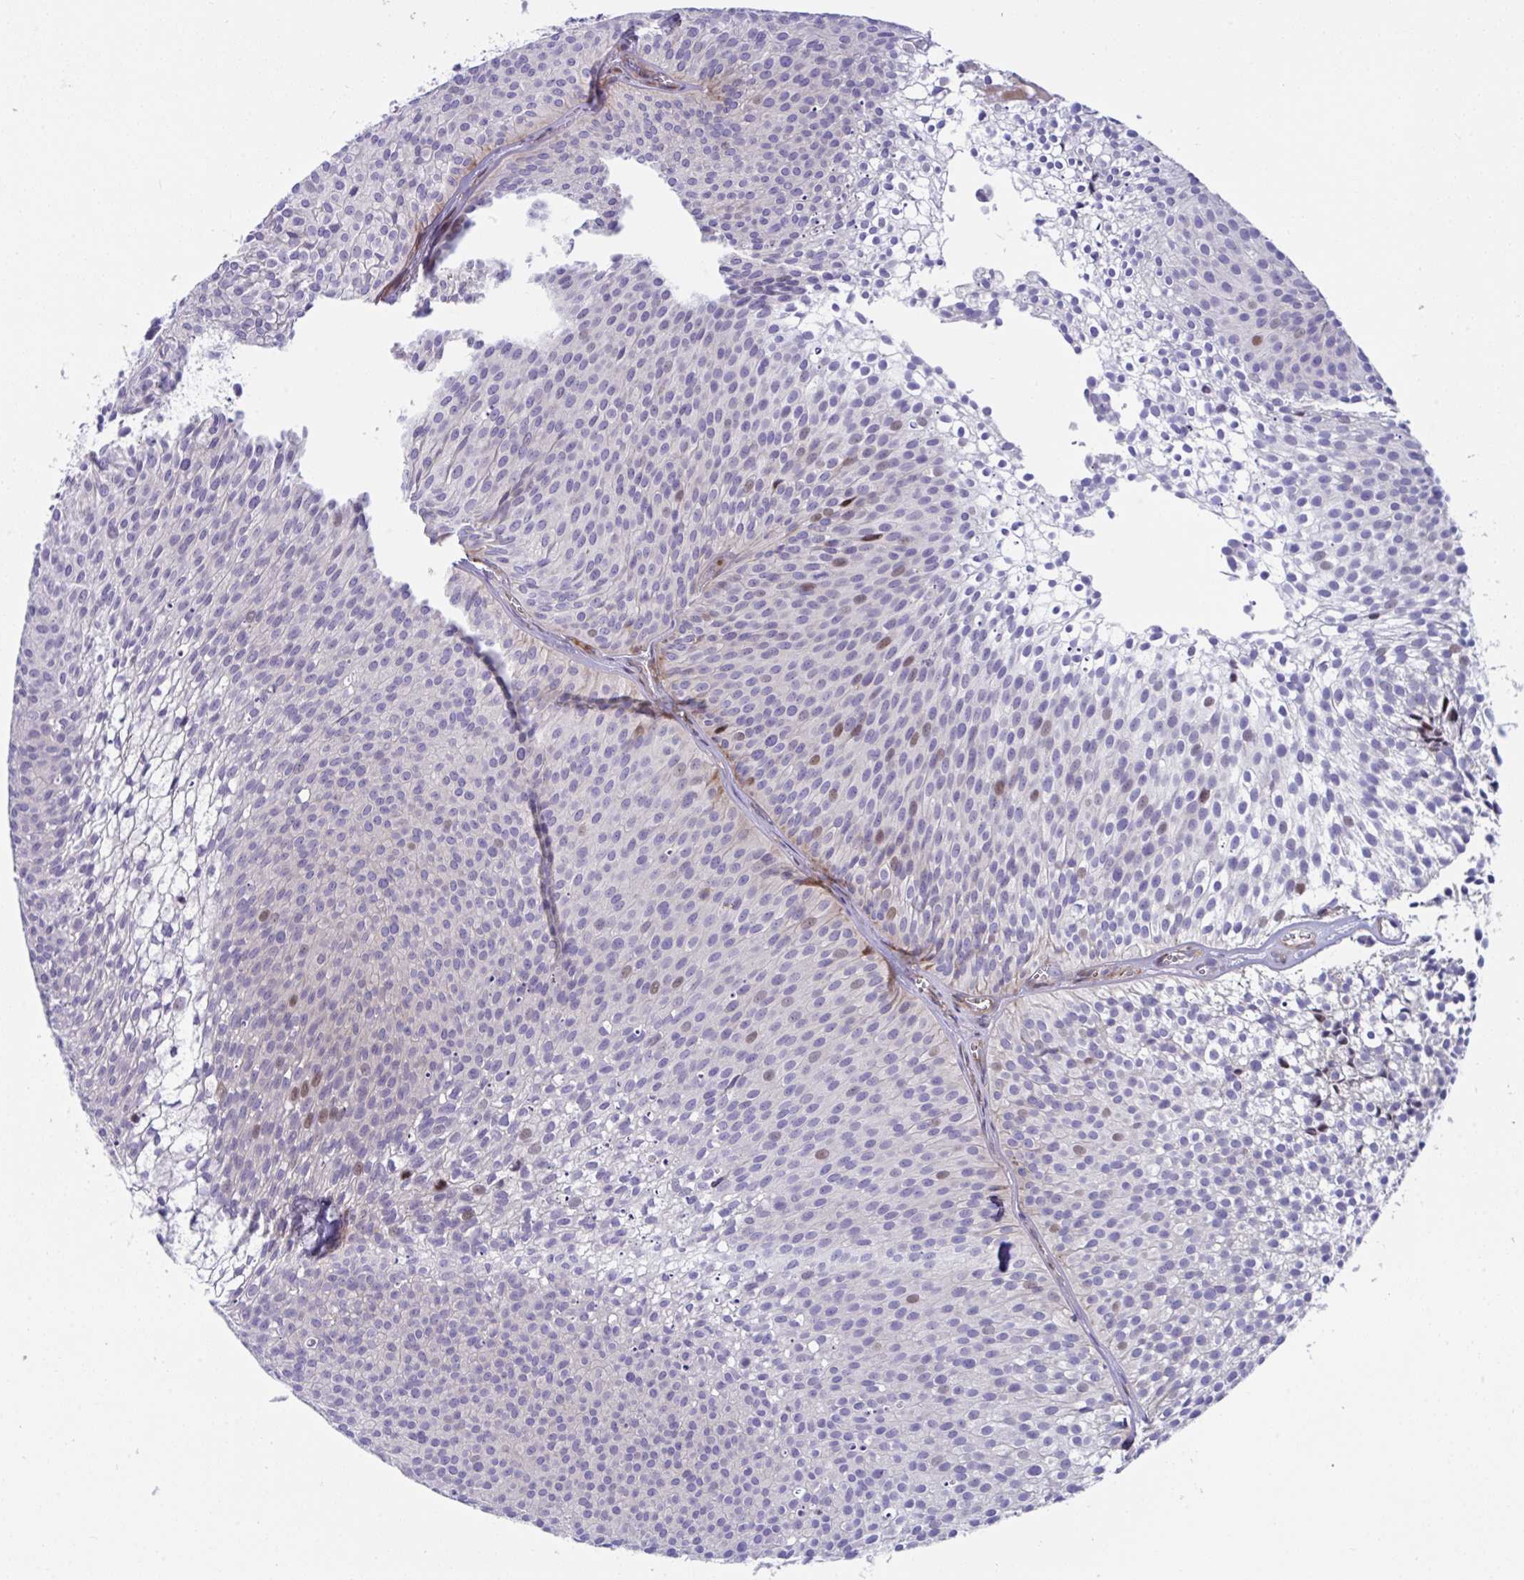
{"staining": {"intensity": "weak", "quantity": "<25%", "location": "nuclear"}, "tissue": "urothelial cancer", "cell_type": "Tumor cells", "image_type": "cancer", "snomed": [{"axis": "morphology", "description": "Urothelial carcinoma, Low grade"}, {"axis": "topography", "description": "Urinary bladder"}], "caption": "Low-grade urothelial carcinoma was stained to show a protein in brown. There is no significant positivity in tumor cells.", "gene": "ZNF713", "patient": {"sex": "male", "age": 91}}